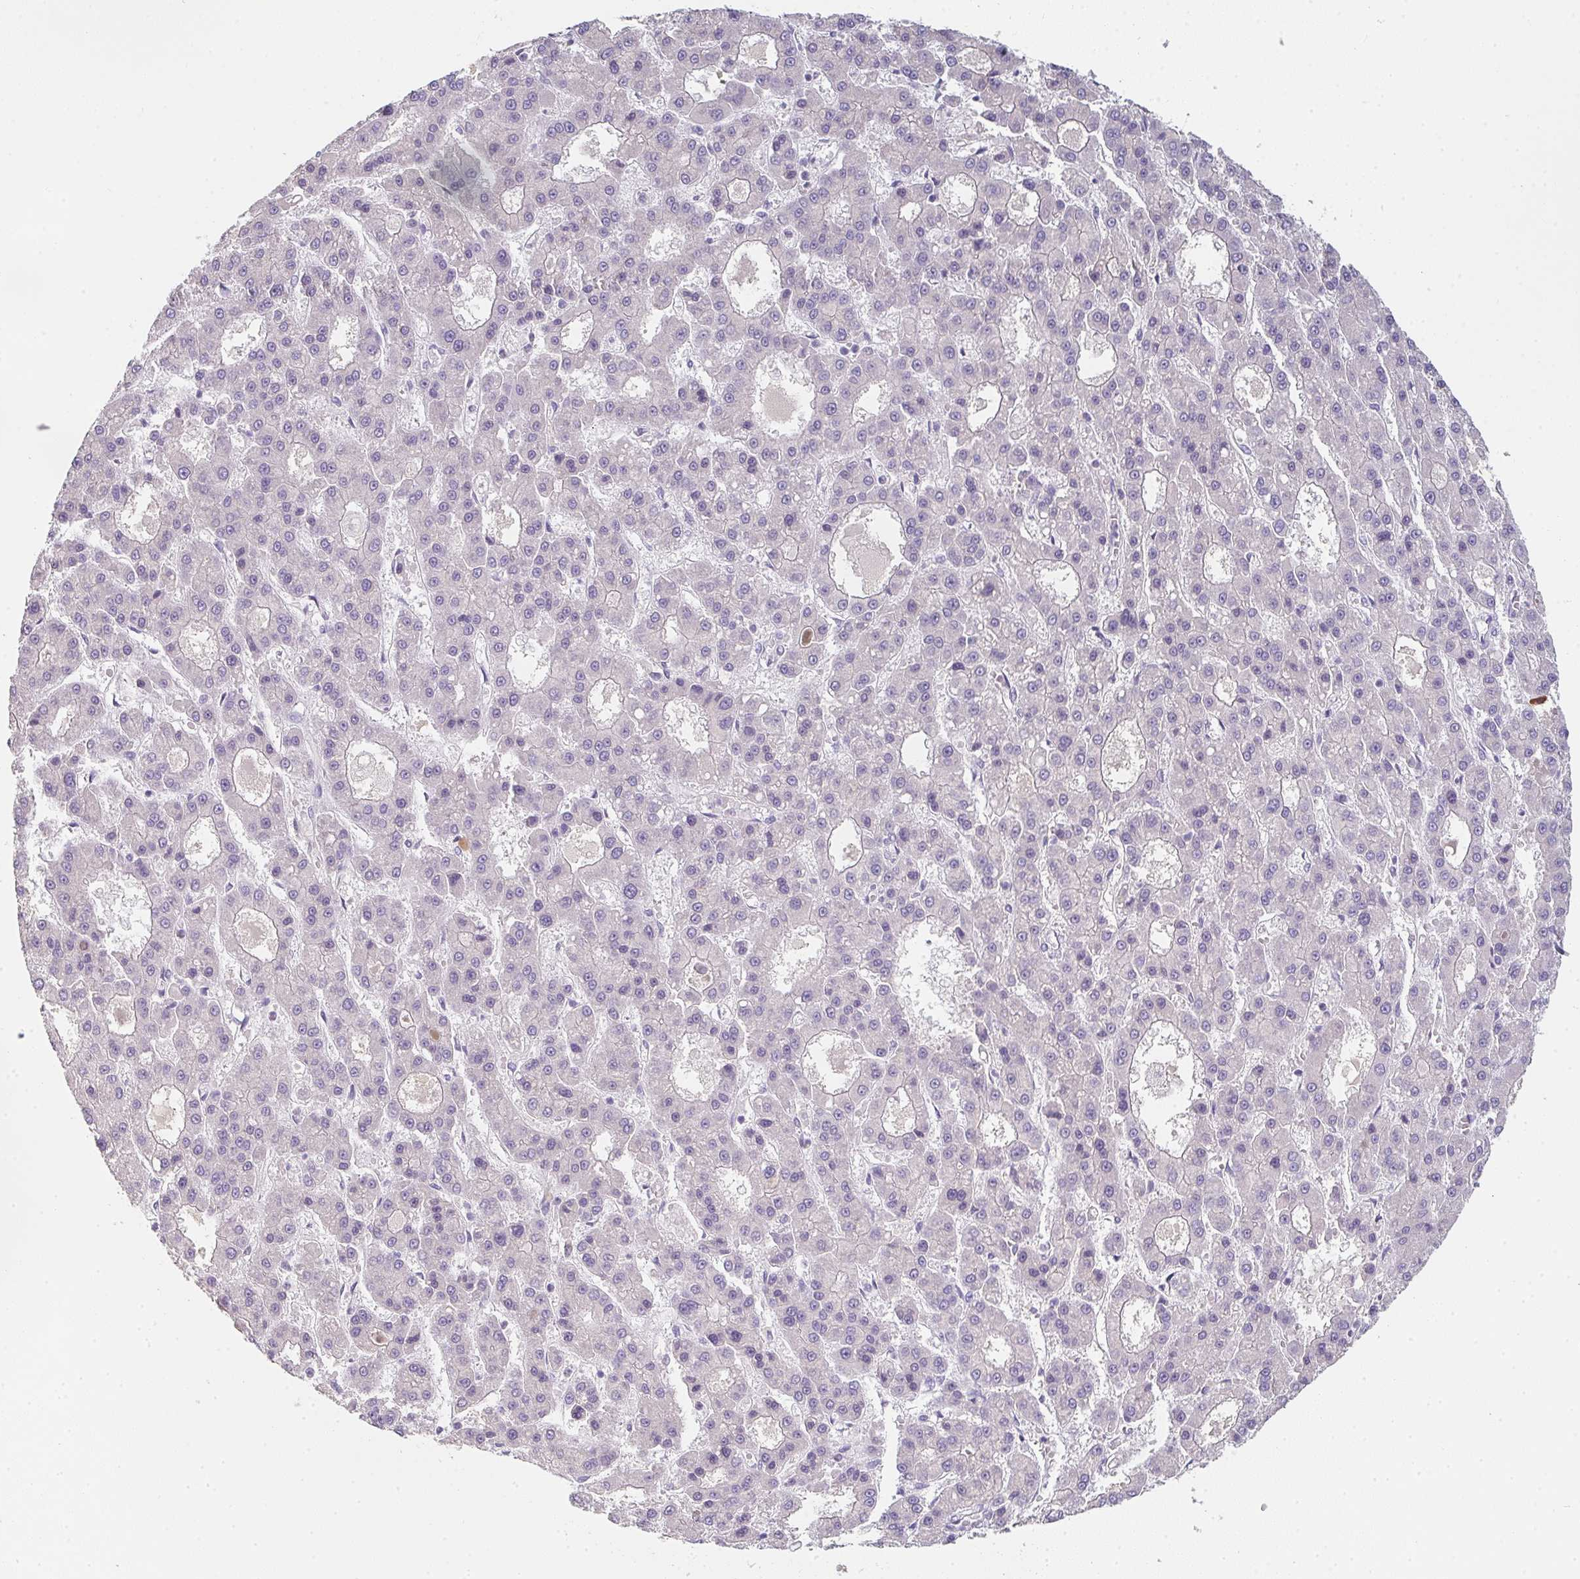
{"staining": {"intensity": "negative", "quantity": "none", "location": "none"}, "tissue": "liver cancer", "cell_type": "Tumor cells", "image_type": "cancer", "snomed": [{"axis": "morphology", "description": "Carcinoma, Hepatocellular, NOS"}, {"axis": "topography", "description": "Liver"}], "caption": "IHC micrograph of neoplastic tissue: liver hepatocellular carcinoma stained with DAB shows no significant protein staining in tumor cells.", "gene": "ZNF215", "patient": {"sex": "male", "age": 70}}